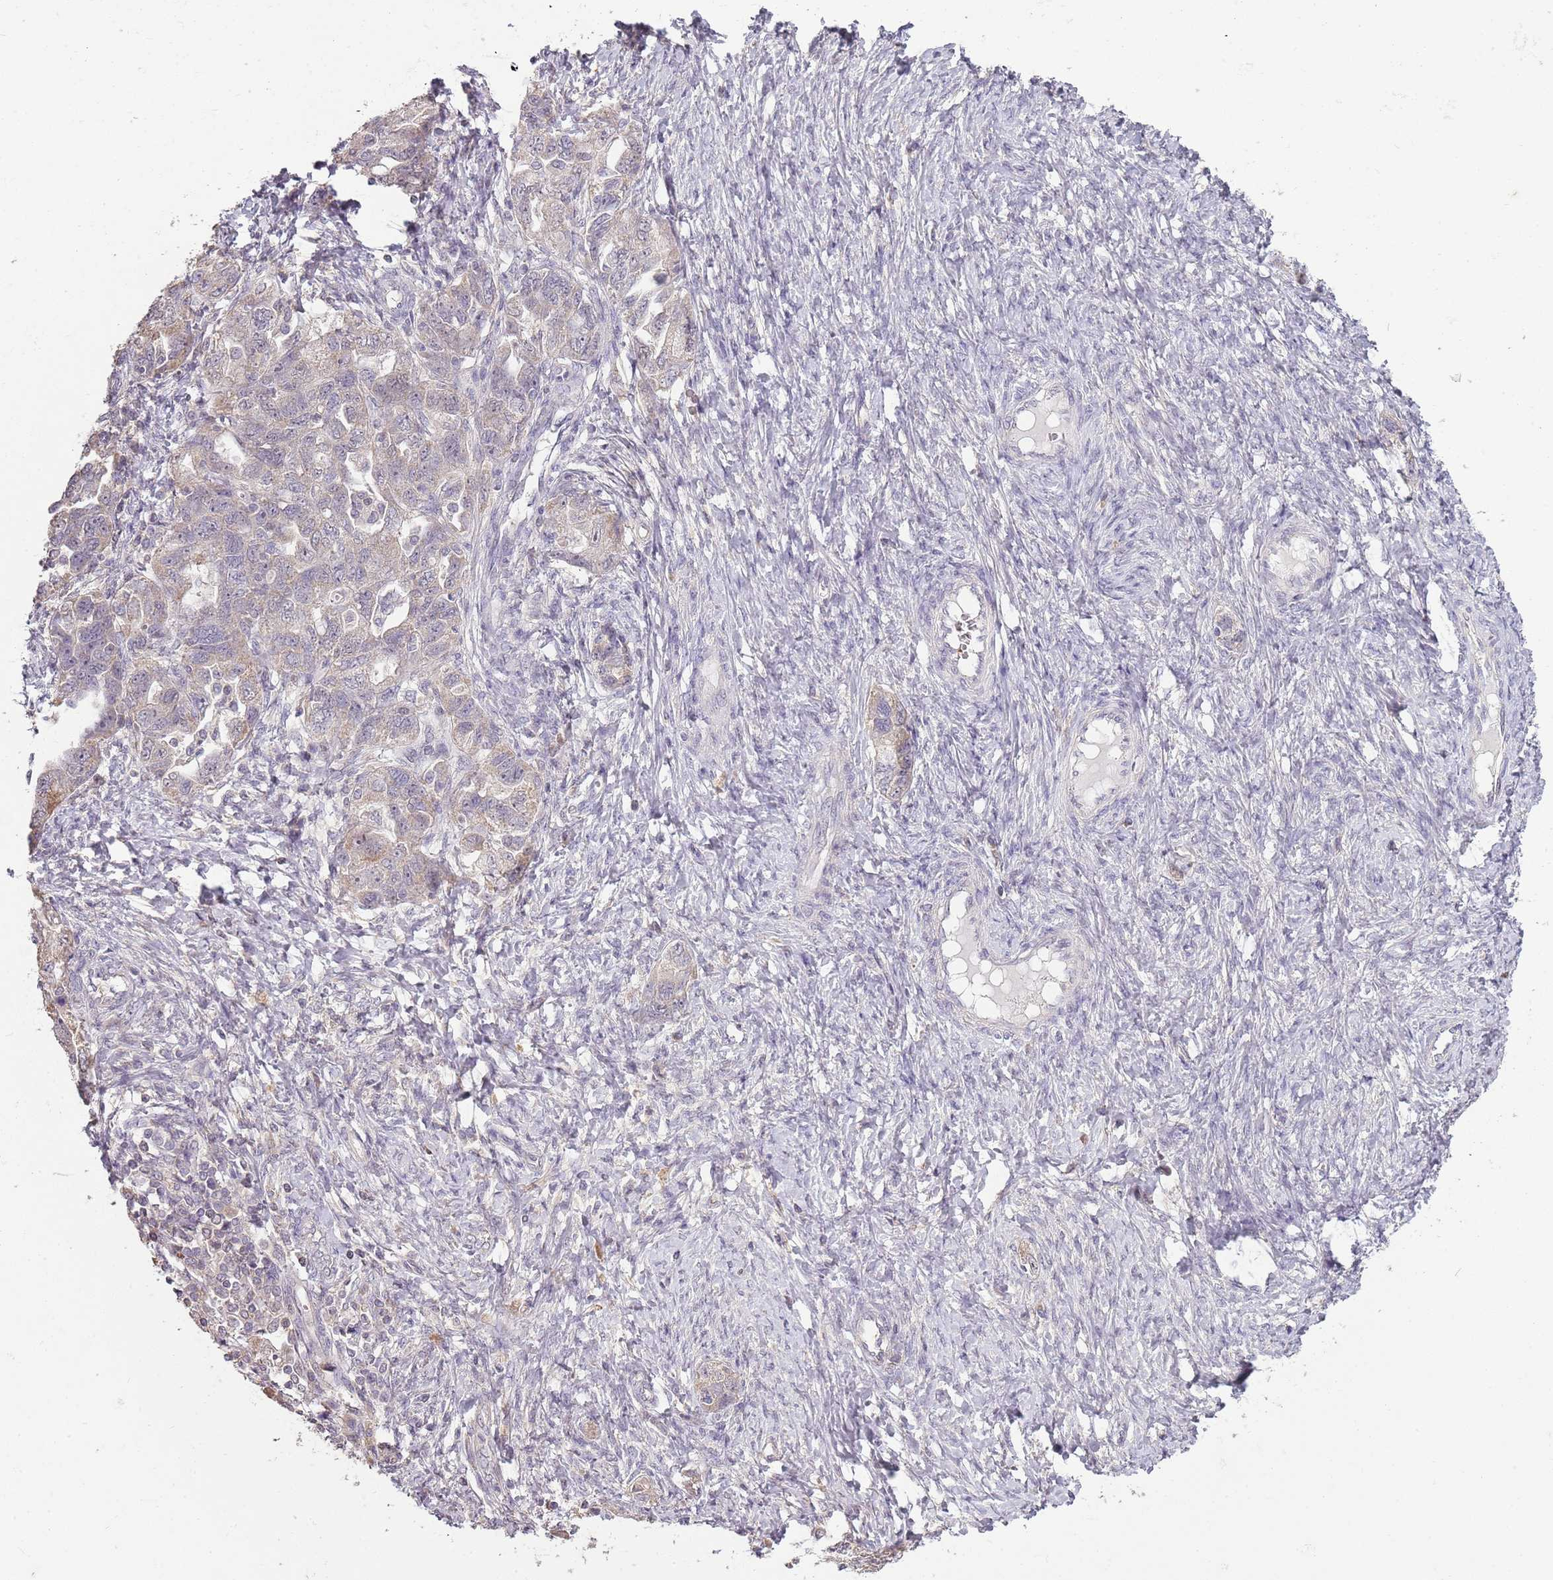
{"staining": {"intensity": "negative", "quantity": "none", "location": "none"}, "tissue": "ovarian cancer", "cell_type": "Tumor cells", "image_type": "cancer", "snomed": [{"axis": "morphology", "description": "Carcinoma, NOS"}, {"axis": "morphology", "description": "Cystadenocarcinoma, serous, NOS"}, {"axis": "topography", "description": "Ovary"}], "caption": "Immunohistochemistry (IHC) photomicrograph of neoplastic tissue: ovarian cancer stained with DAB shows no significant protein positivity in tumor cells. (Immunohistochemistry (IHC), brightfield microscopy, high magnification).", "gene": "TEKT4", "patient": {"sex": "female", "age": 69}}